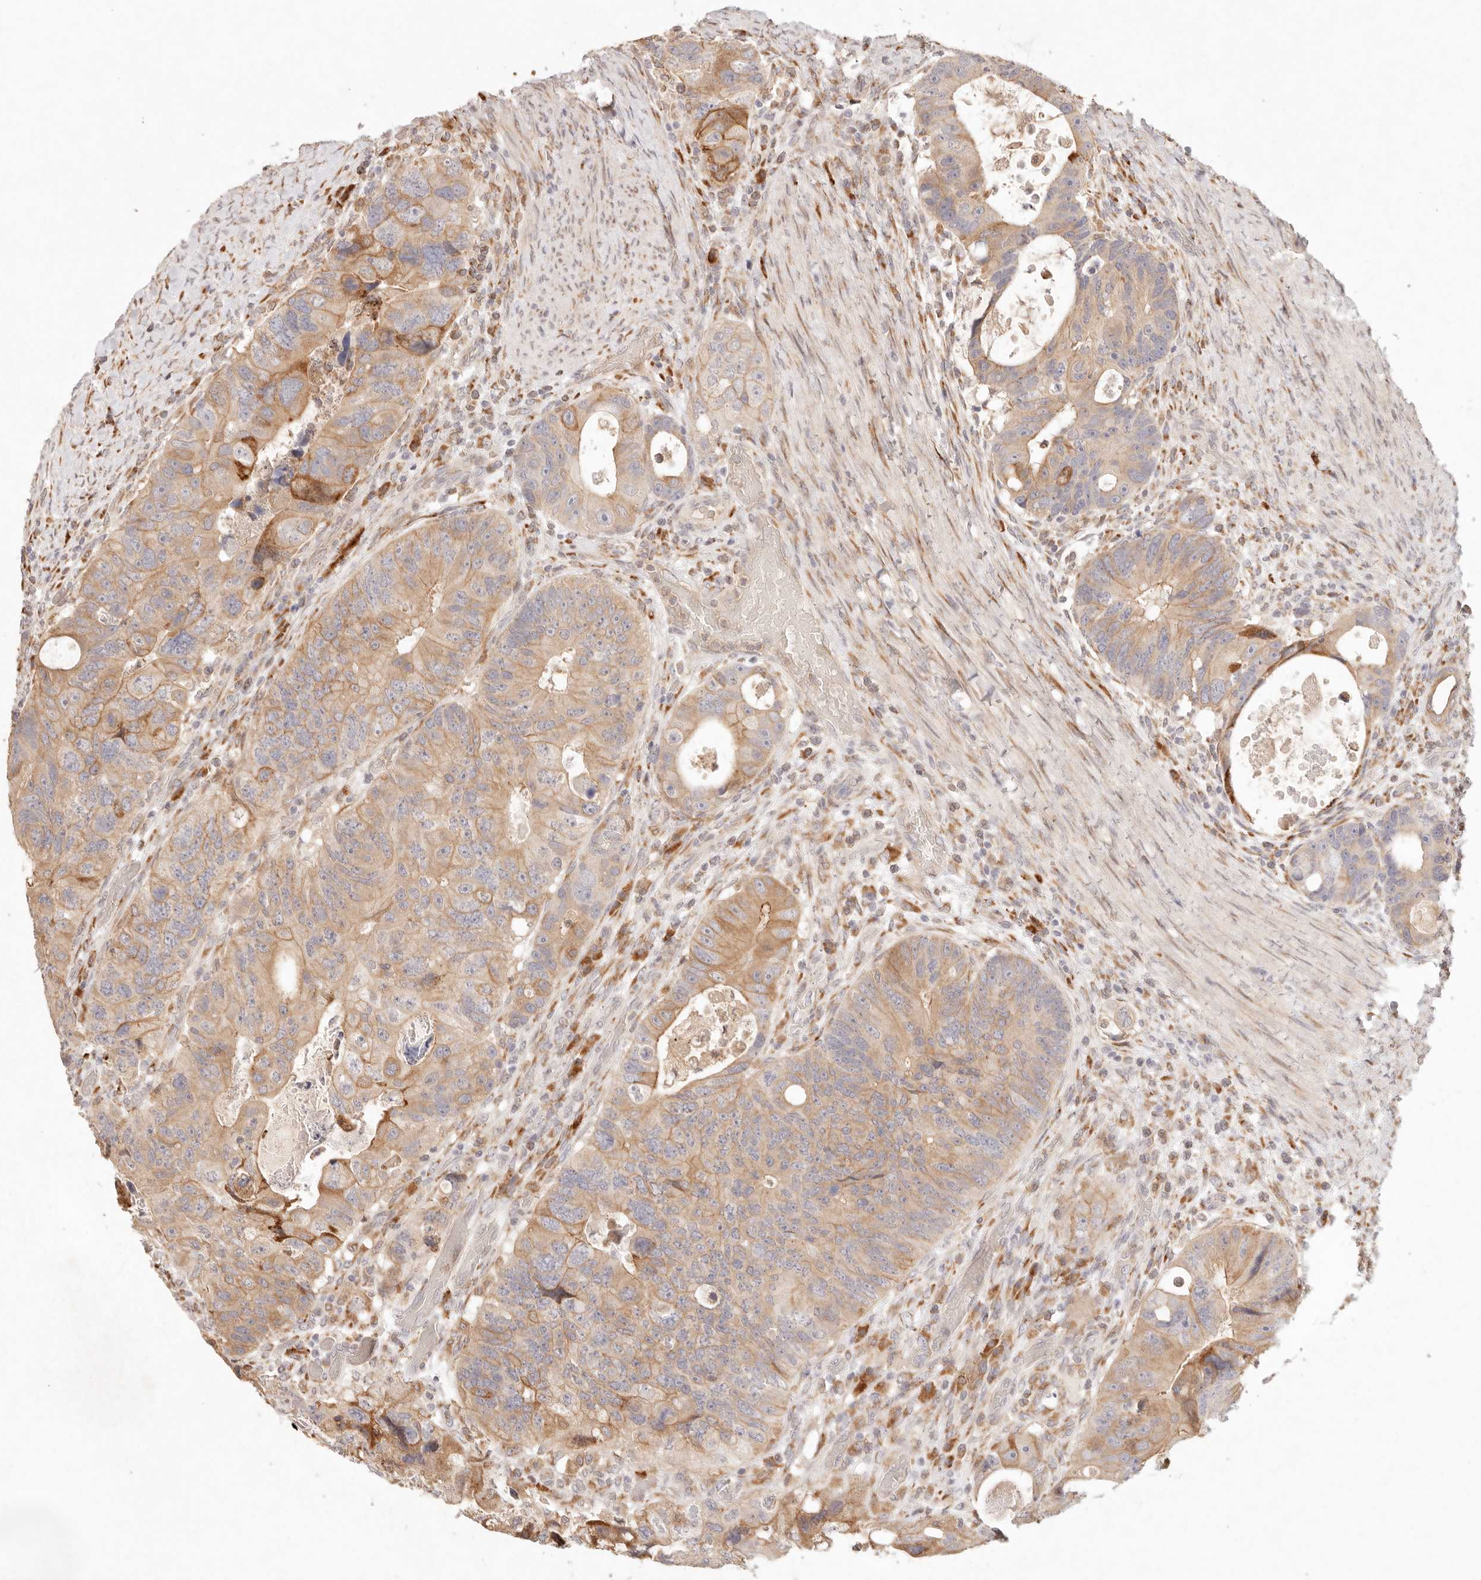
{"staining": {"intensity": "strong", "quantity": ">75%", "location": "cytoplasmic/membranous"}, "tissue": "colorectal cancer", "cell_type": "Tumor cells", "image_type": "cancer", "snomed": [{"axis": "morphology", "description": "Adenocarcinoma, NOS"}, {"axis": "topography", "description": "Rectum"}], "caption": "The photomicrograph shows staining of colorectal adenocarcinoma, revealing strong cytoplasmic/membranous protein positivity (brown color) within tumor cells.", "gene": "C1orf127", "patient": {"sex": "male", "age": 59}}